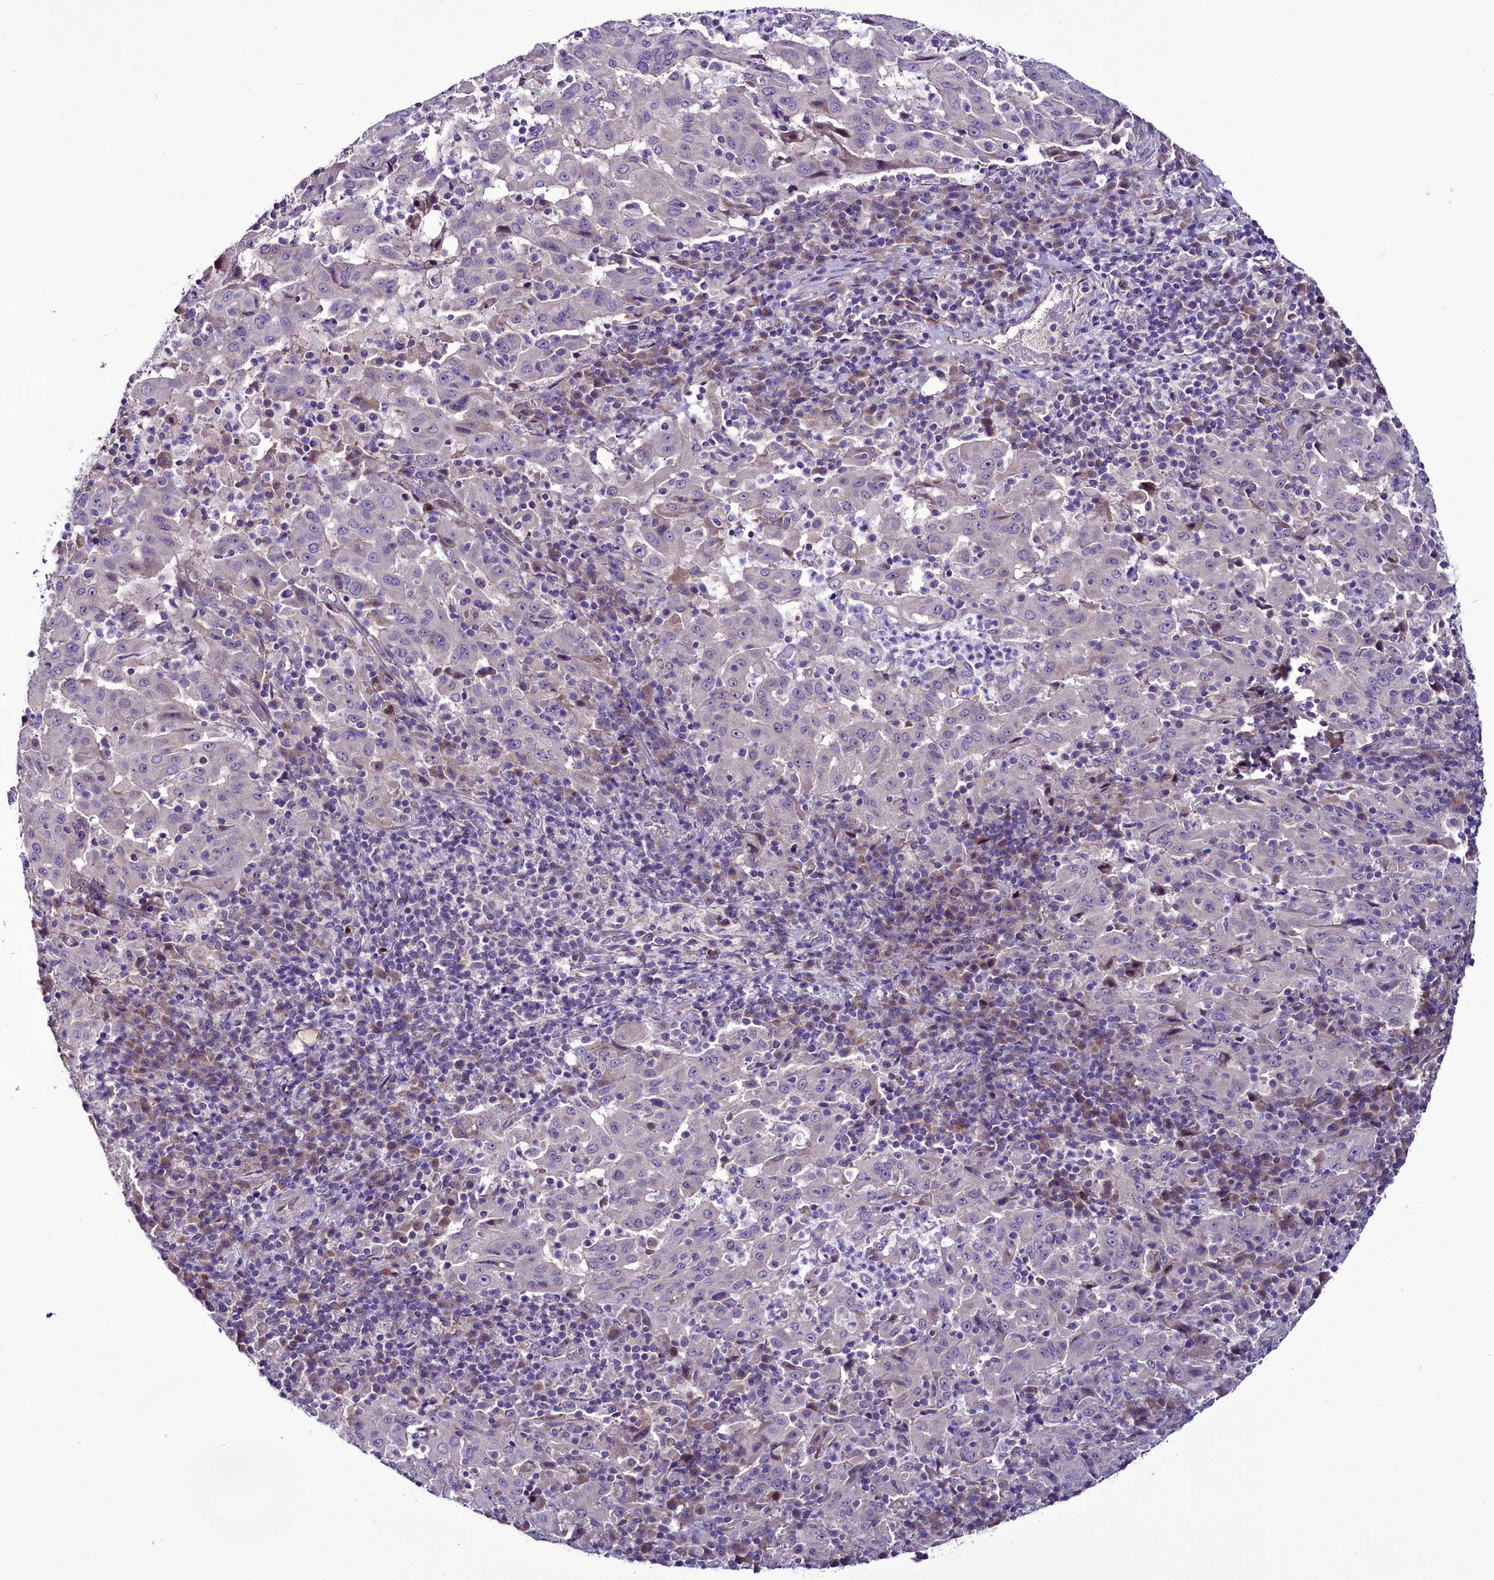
{"staining": {"intensity": "negative", "quantity": "none", "location": "none"}, "tissue": "pancreatic cancer", "cell_type": "Tumor cells", "image_type": "cancer", "snomed": [{"axis": "morphology", "description": "Adenocarcinoma, NOS"}, {"axis": "topography", "description": "Pancreas"}], "caption": "Tumor cells show no significant expression in pancreatic adenocarcinoma.", "gene": "C9orf40", "patient": {"sex": "male", "age": 63}}